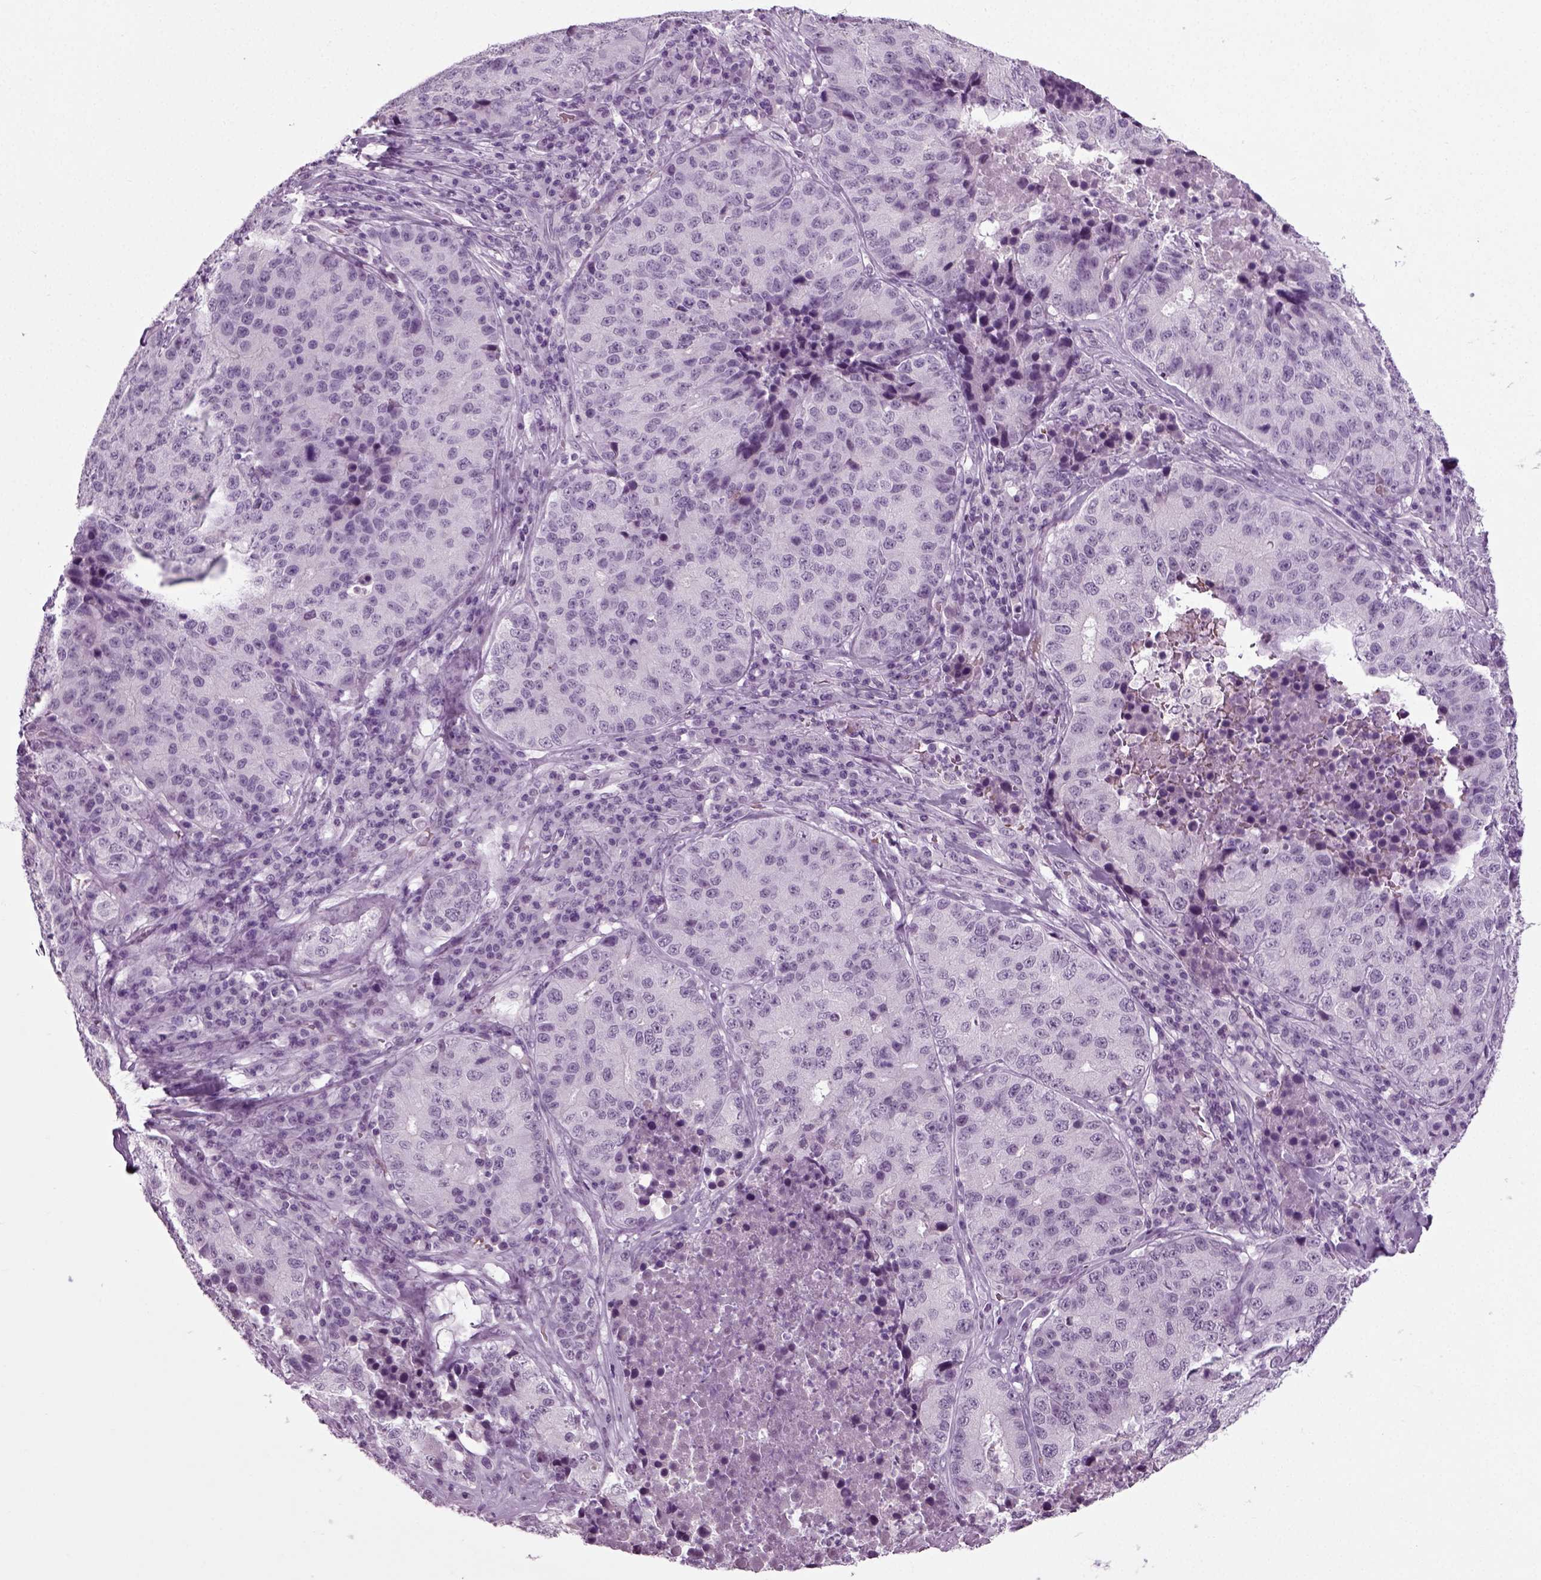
{"staining": {"intensity": "negative", "quantity": "none", "location": "none"}, "tissue": "stomach cancer", "cell_type": "Tumor cells", "image_type": "cancer", "snomed": [{"axis": "morphology", "description": "Adenocarcinoma, NOS"}, {"axis": "topography", "description": "Stomach"}], "caption": "This is a micrograph of IHC staining of stomach cancer, which shows no expression in tumor cells. (Brightfield microscopy of DAB (3,3'-diaminobenzidine) immunohistochemistry (IHC) at high magnification).", "gene": "ZC2HC1C", "patient": {"sex": "male", "age": 71}}